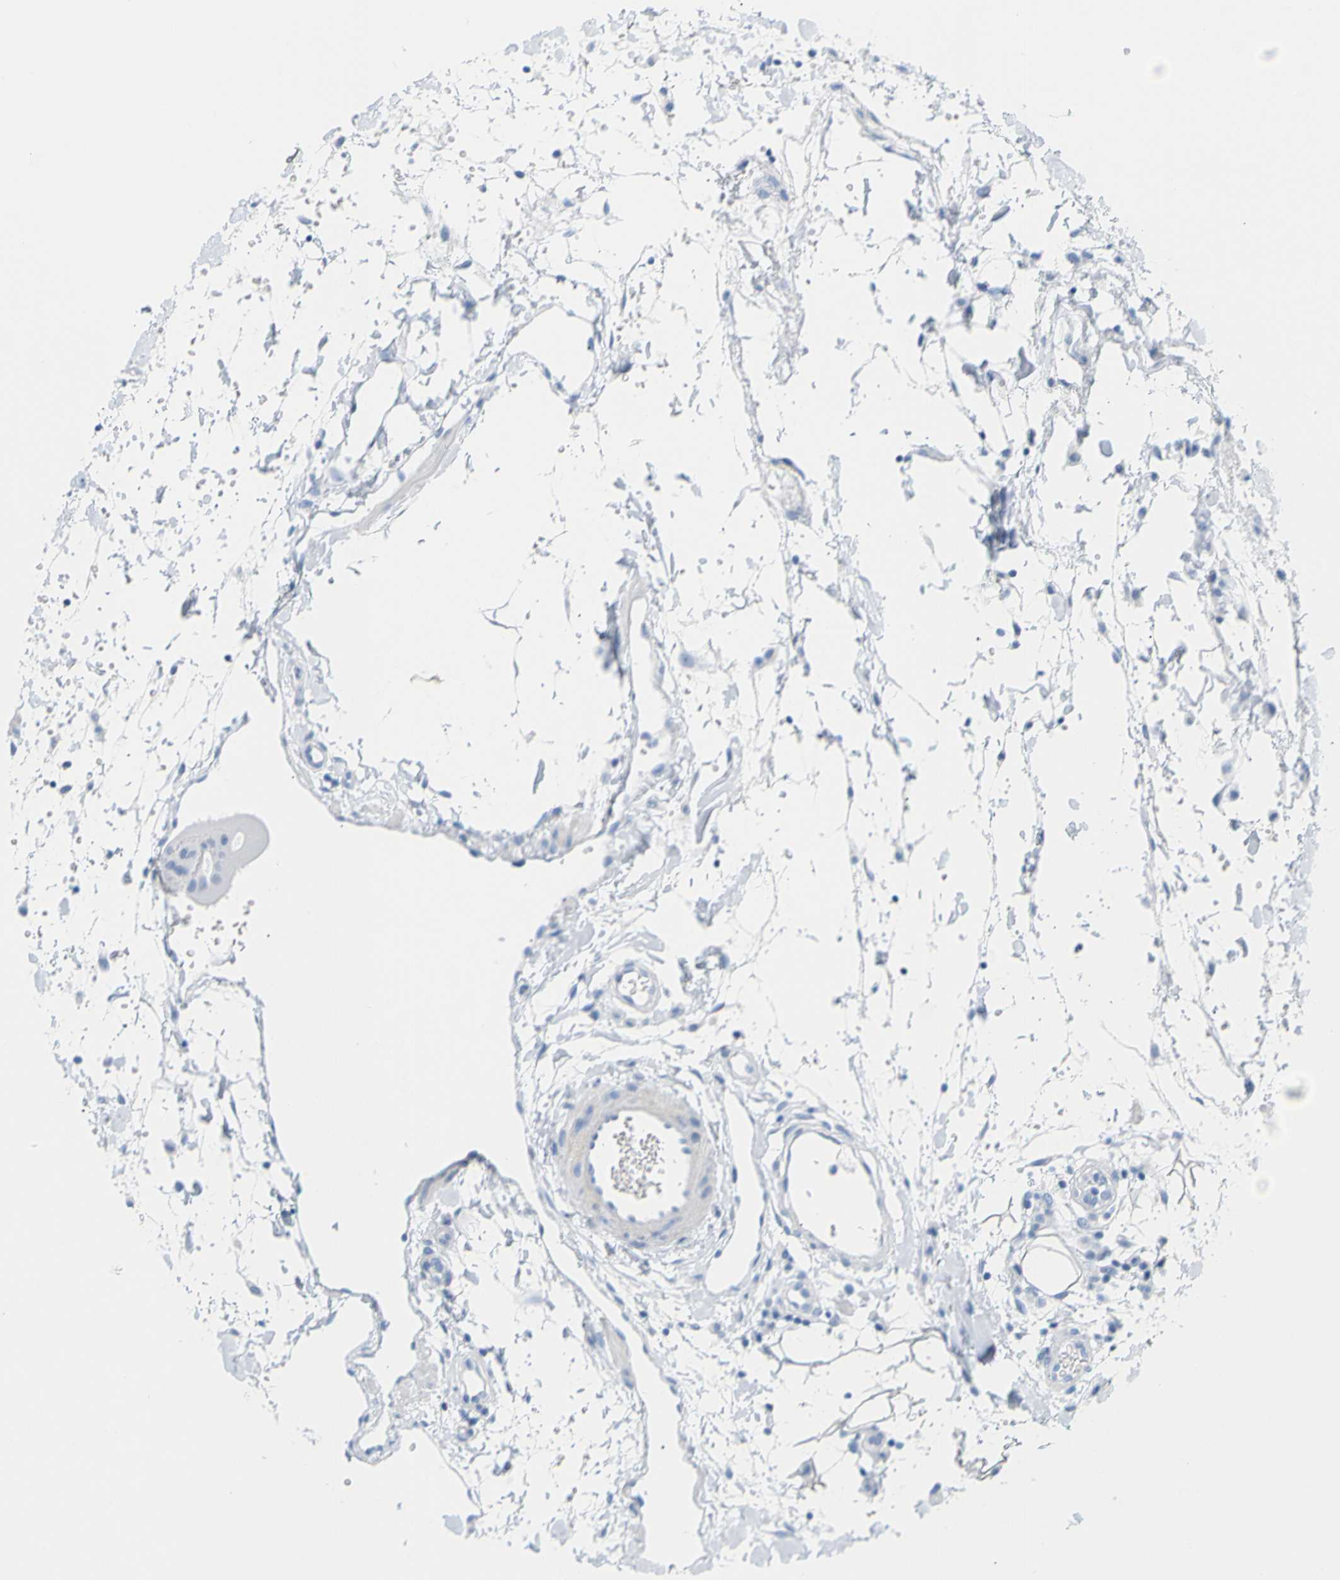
{"staining": {"intensity": "negative", "quantity": "none", "location": "none"}, "tissue": "fallopian tube", "cell_type": "Glandular cells", "image_type": "normal", "snomed": [{"axis": "morphology", "description": "Normal tissue, NOS"}, {"axis": "topography", "description": "Fallopian tube"}, {"axis": "topography", "description": "Placenta"}], "caption": "The micrograph shows no staining of glandular cells in normal fallopian tube.", "gene": "OPN1SW", "patient": {"sex": "female", "age": 34}}